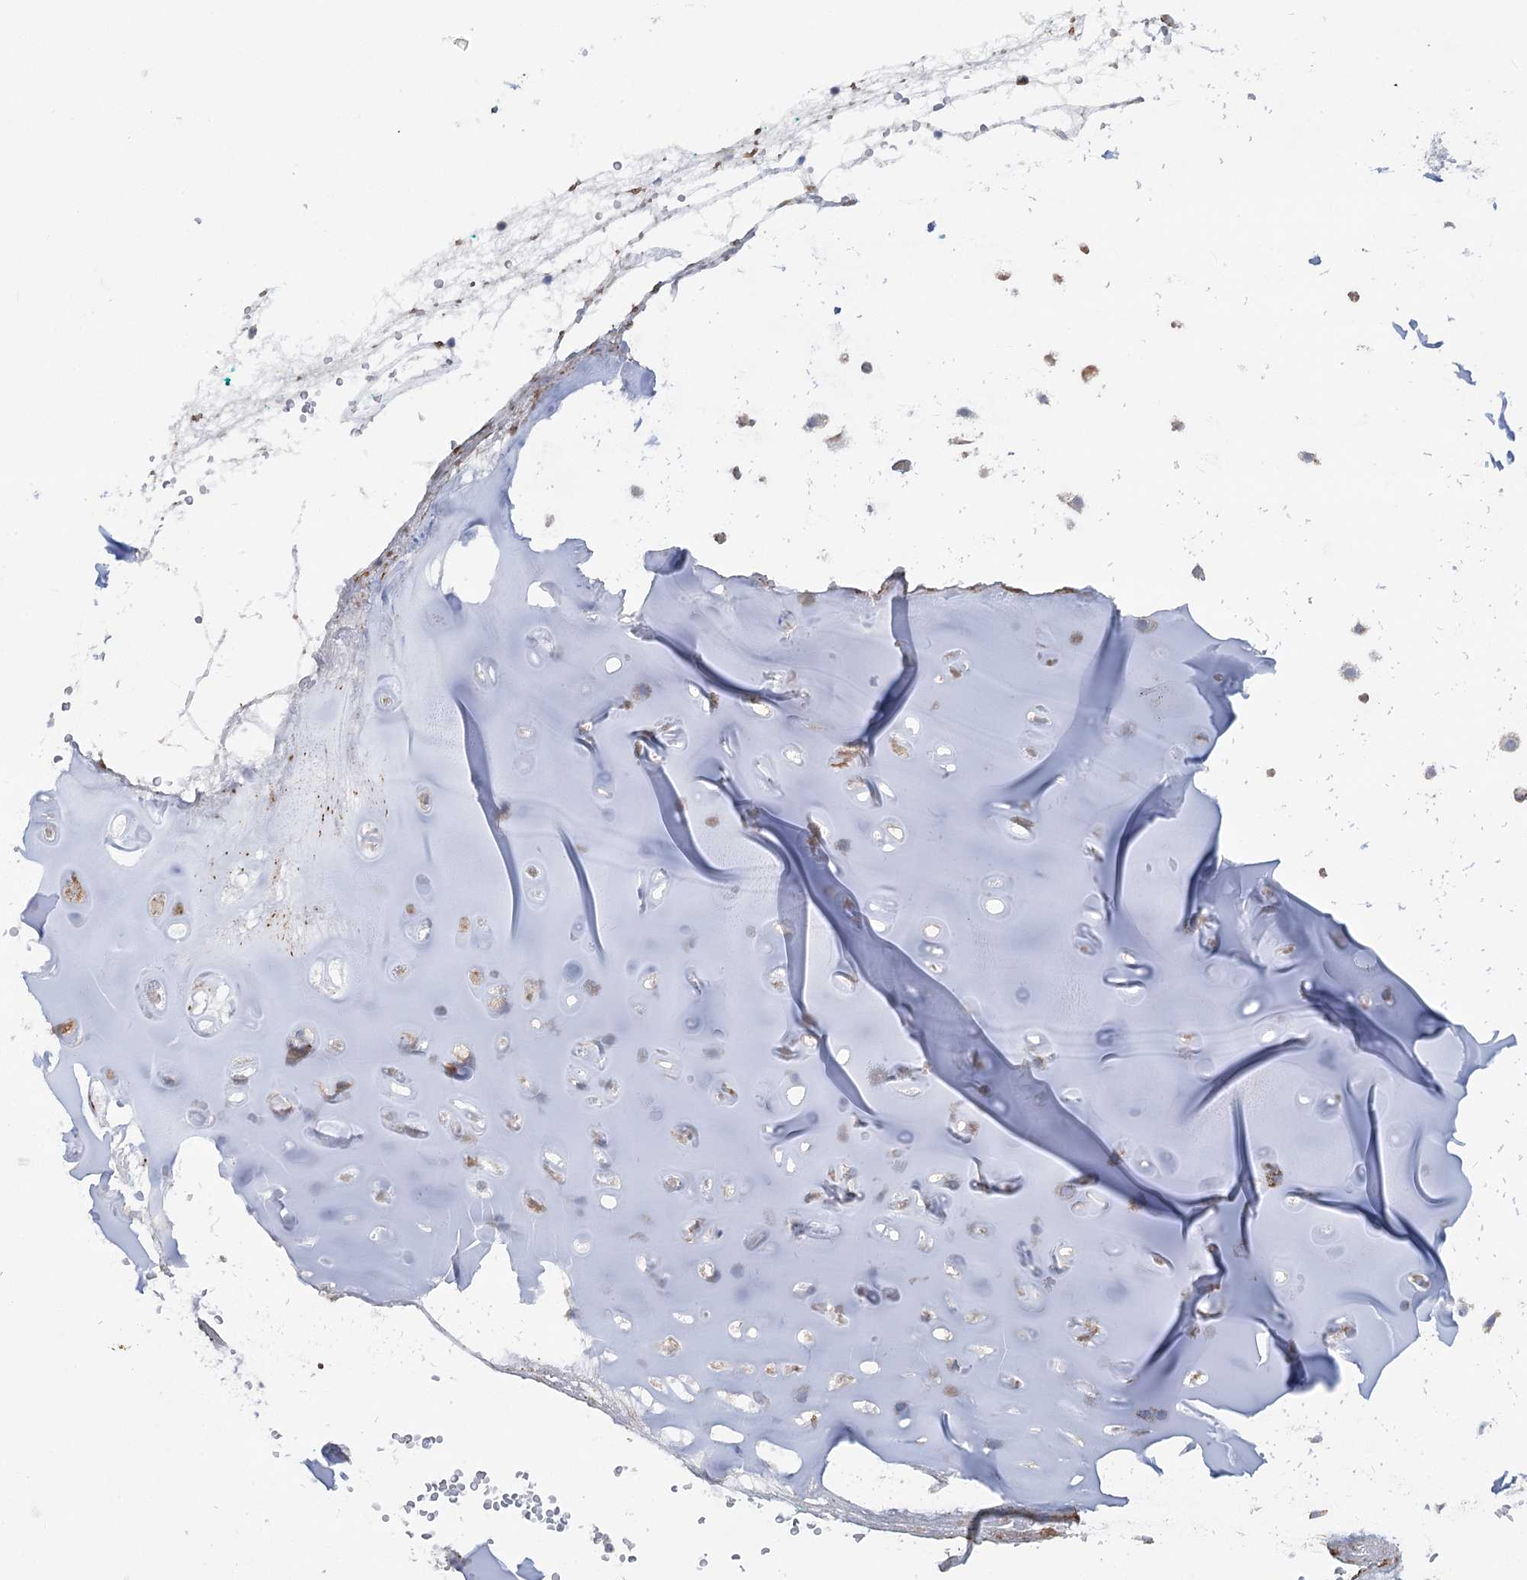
{"staining": {"intensity": "negative", "quantity": "none", "location": "none"}, "tissue": "adipose tissue", "cell_type": "Adipocytes", "image_type": "normal", "snomed": [{"axis": "morphology", "description": "Normal tissue, NOS"}, {"axis": "morphology", "description": "Basal cell carcinoma"}, {"axis": "topography", "description": "Cartilage tissue"}, {"axis": "topography", "description": "Nasopharynx"}, {"axis": "topography", "description": "Oral tissue"}], "caption": "This is a histopathology image of IHC staining of normal adipose tissue, which shows no staining in adipocytes.", "gene": "LARP1B", "patient": {"sex": "female", "age": 77}}